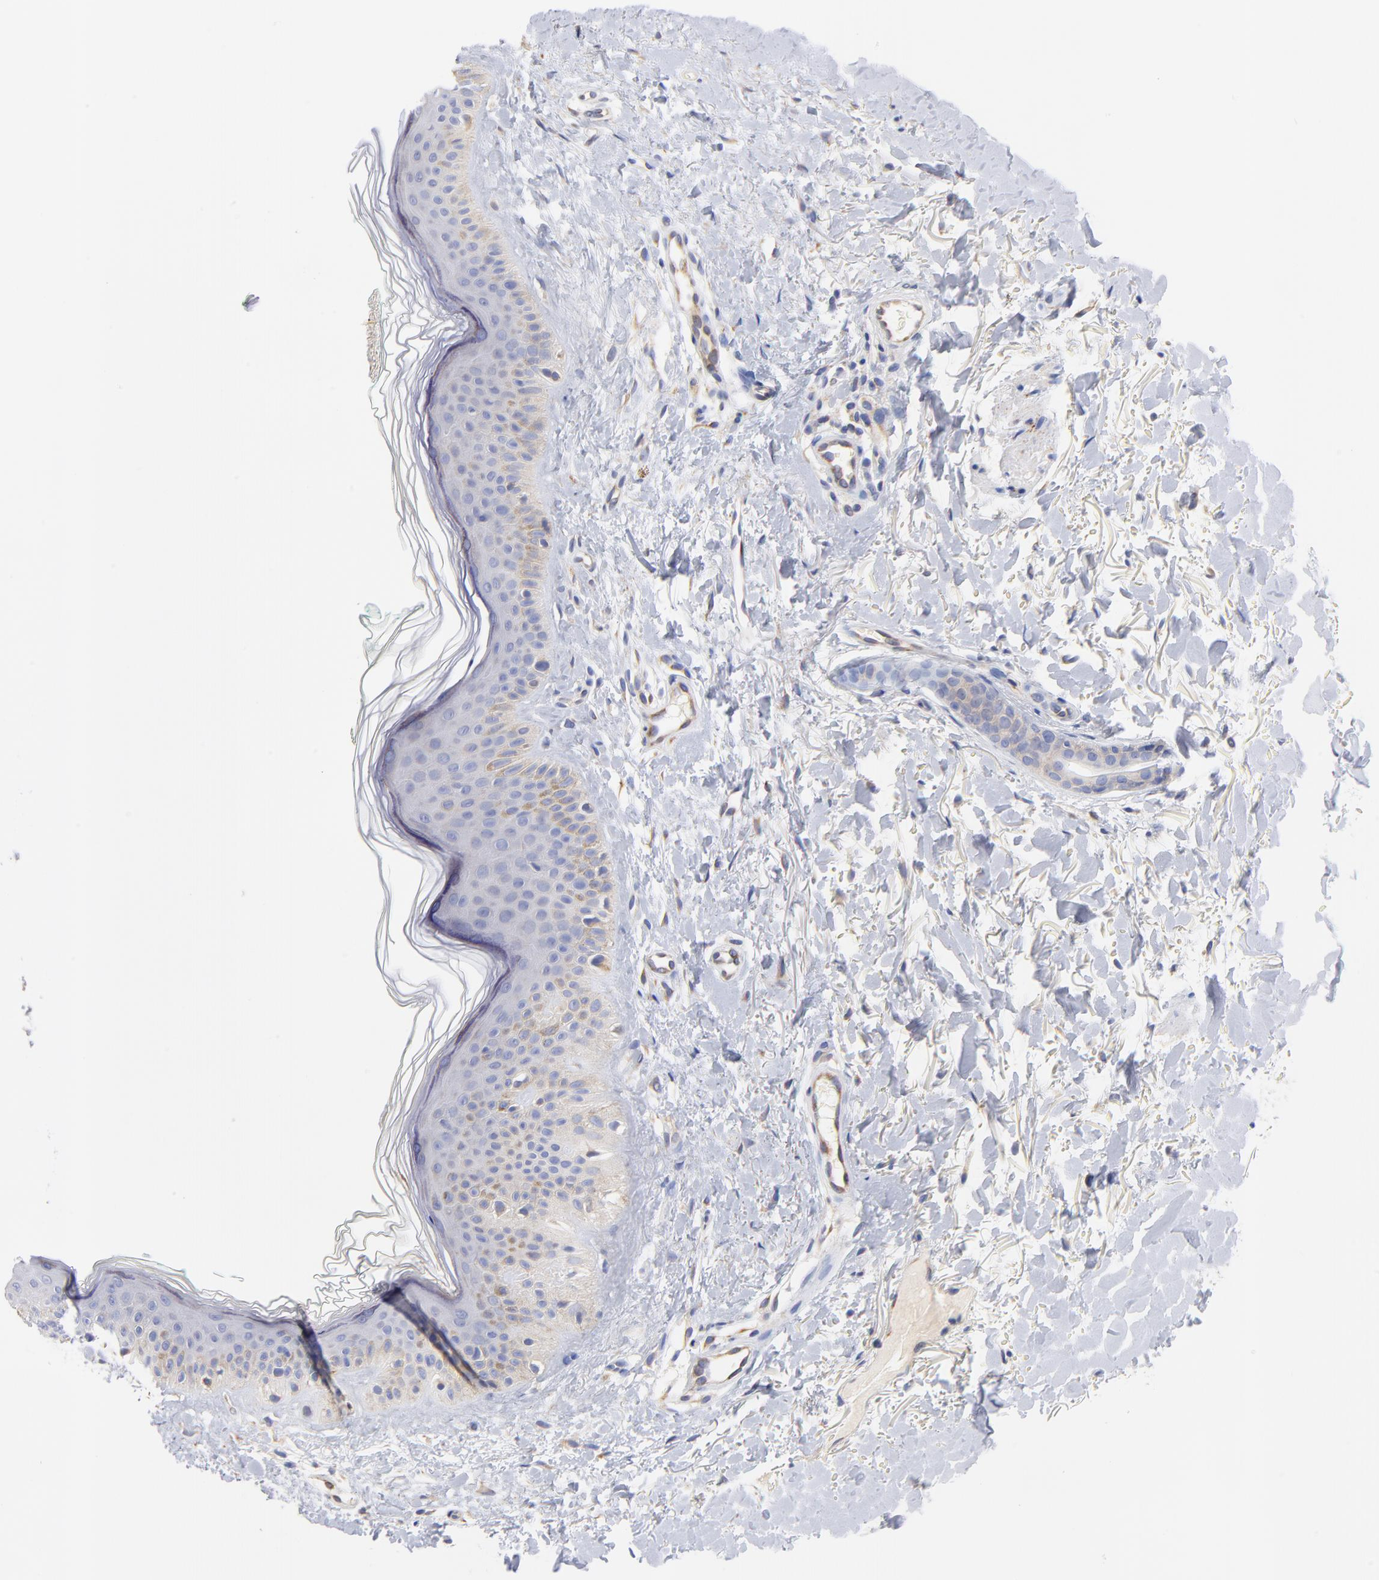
{"staining": {"intensity": "negative", "quantity": "none", "location": "none"}, "tissue": "skin", "cell_type": "Fibroblasts", "image_type": "normal", "snomed": [{"axis": "morphology", "description": "Normal tissue, NOS"}, {"axis": "topography", "description": "Skin"}], "caption": "DAB immunohistochemical staining of normal human skin exhibits no significant staining in fibroblasts.", "gene": "HS3ST1", "patient": {"sex": "male", "age": 71}}